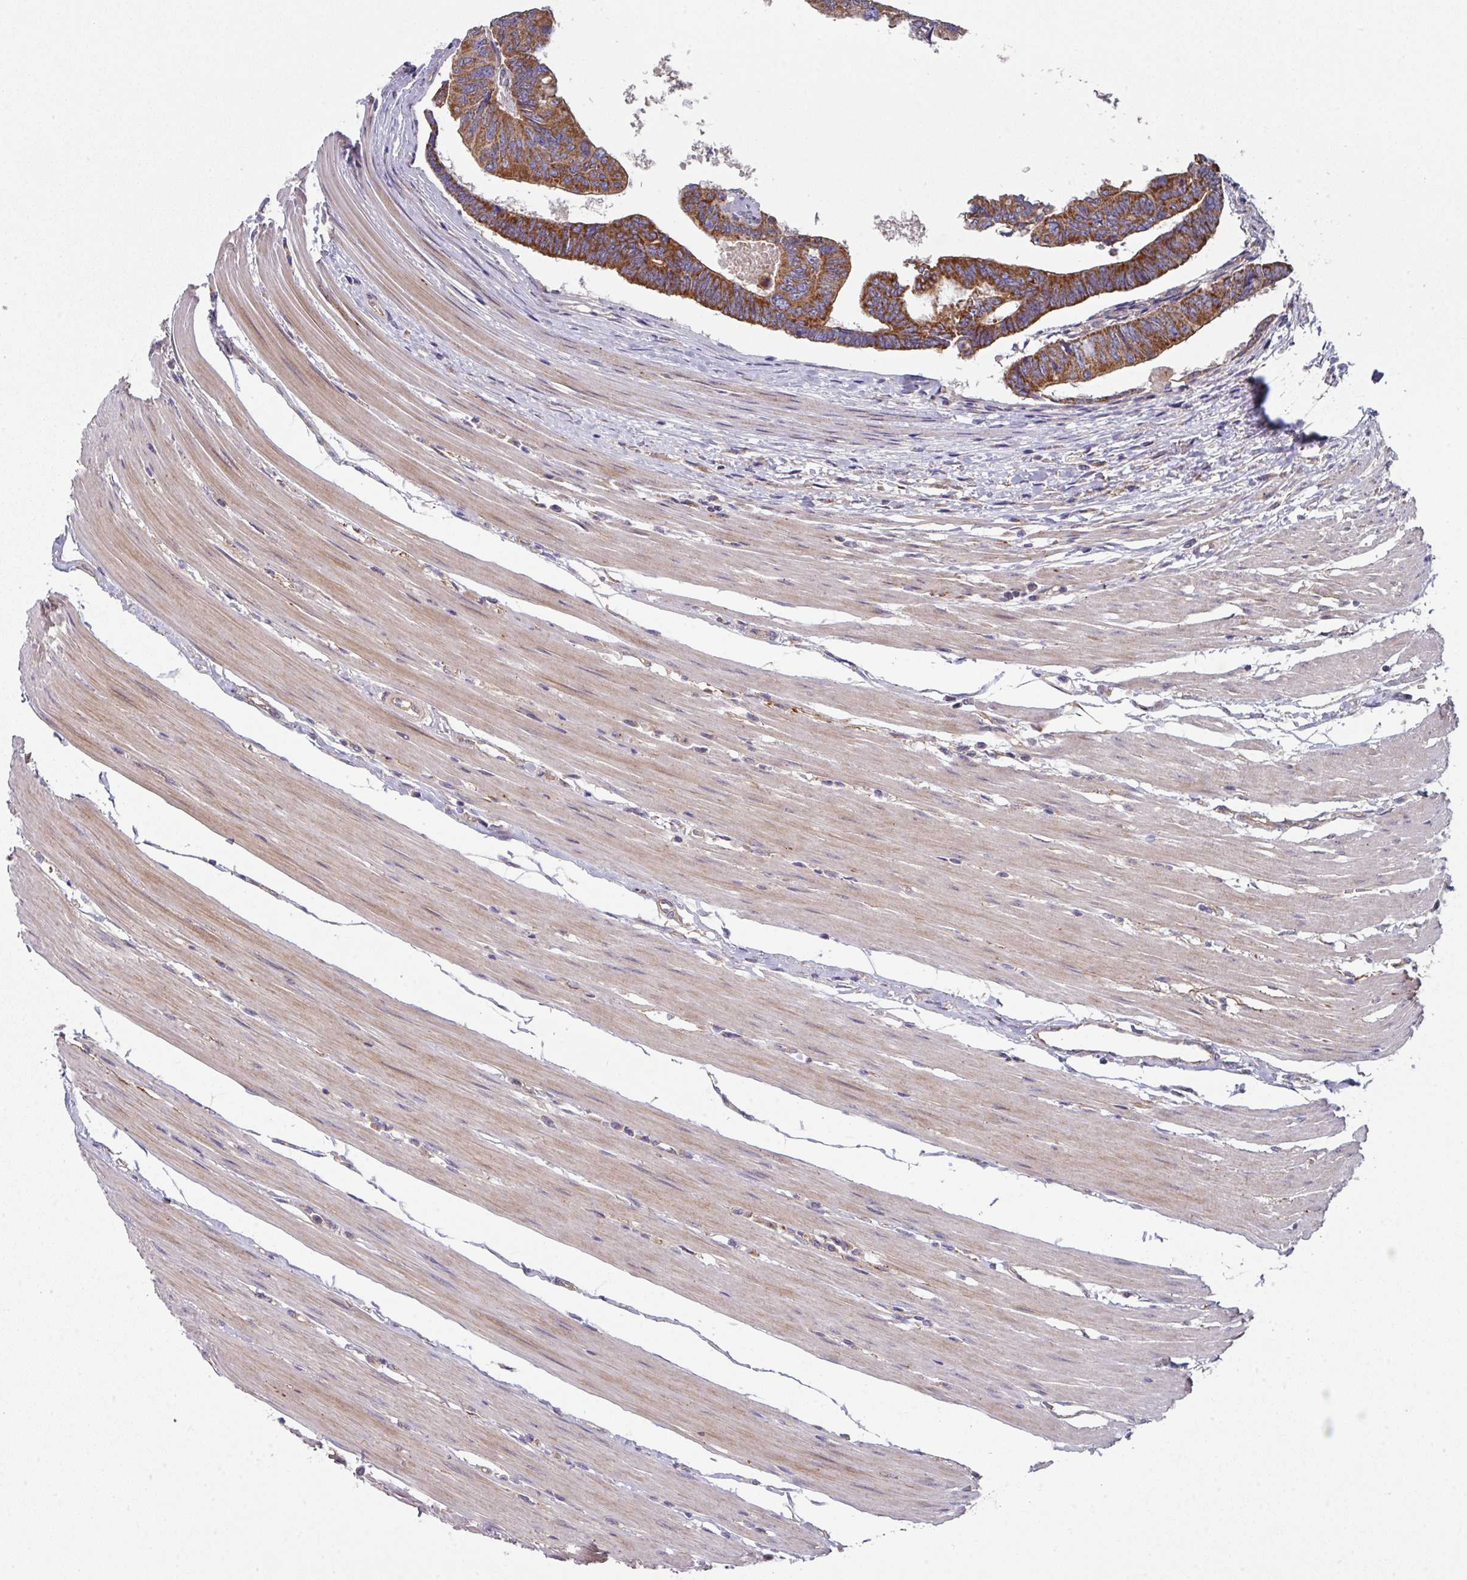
{"staining": {"intensity": "strong", "quantity": ">75%", "location": "cytoplasmic/membranous"}, "tissue": "colorectal cancer", "cell_type": "Tumor cells", "image_type": "cancer", "snomed": [{"axis": "morphology", "description": "Adenocarcinoma, NOS"}, {"axis": "topography", "description": "Rectum"}], "caption": "A histopathology image of colorectal cancer stained for a protein demonstrates strong cytoplasmic/membranous brown staining in tumor cells.", "gene": "DCAF12L2", "patient": {"sex": "female", "age": 65}}